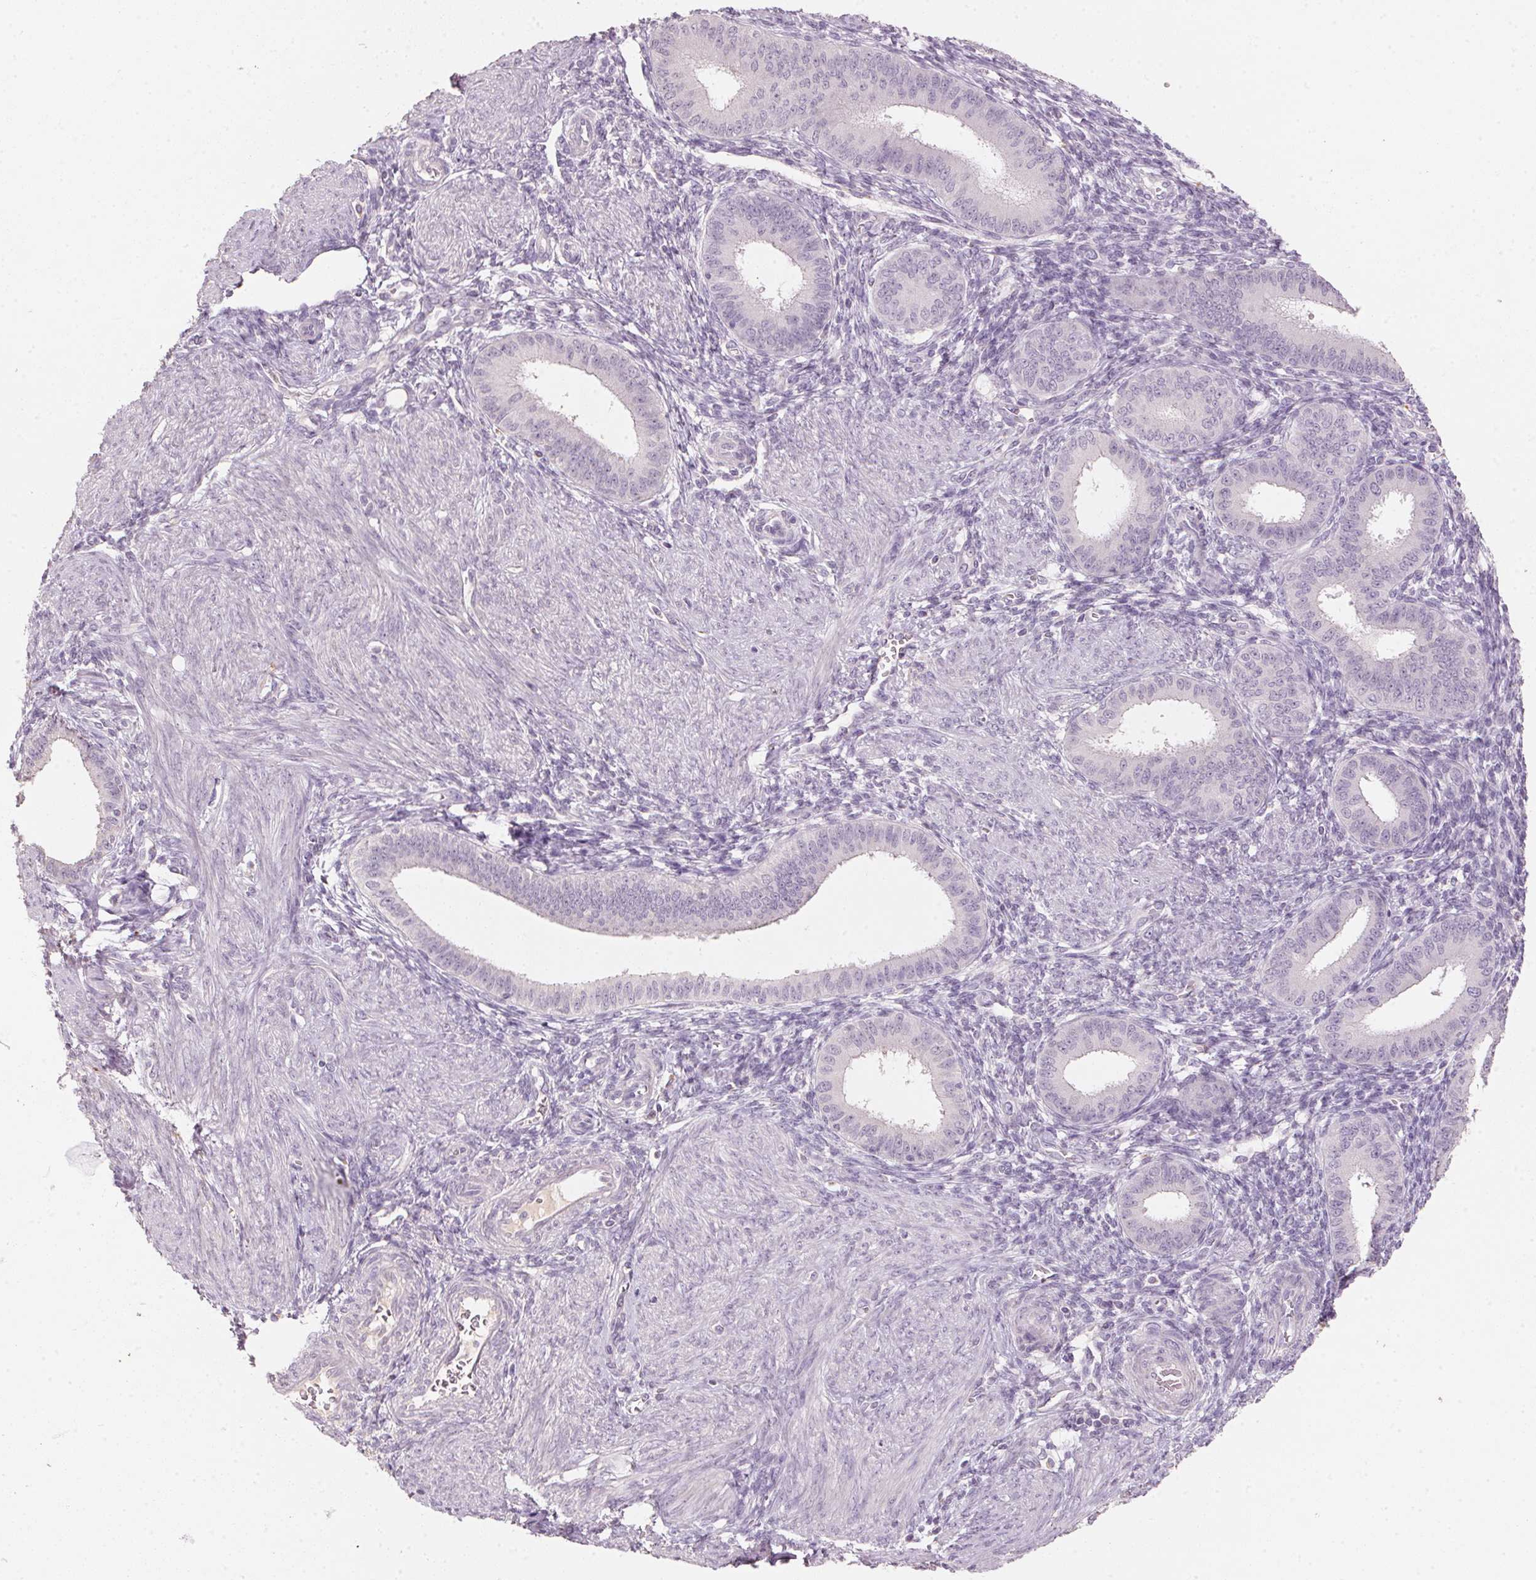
{"staining": {"intensity": "negative", "quantity": "none", "location": "none"}, "tissue": "endometrium", "cell_type": "Cells in endometrial stroma", "image_type": "normal", "snomed": [{"axis": "morphology", "description": "Normal tissue, NOS"}, {"axis": "topography", "description": "Endometrium"}], "caption": "The immunohistochemistry micrograph has no significant staining in cells in endometrial stroma of endometrium. Nuclei are stained in blue.", "gene": "CXCL5", "patient": {"sex": "female", "age": 39}}